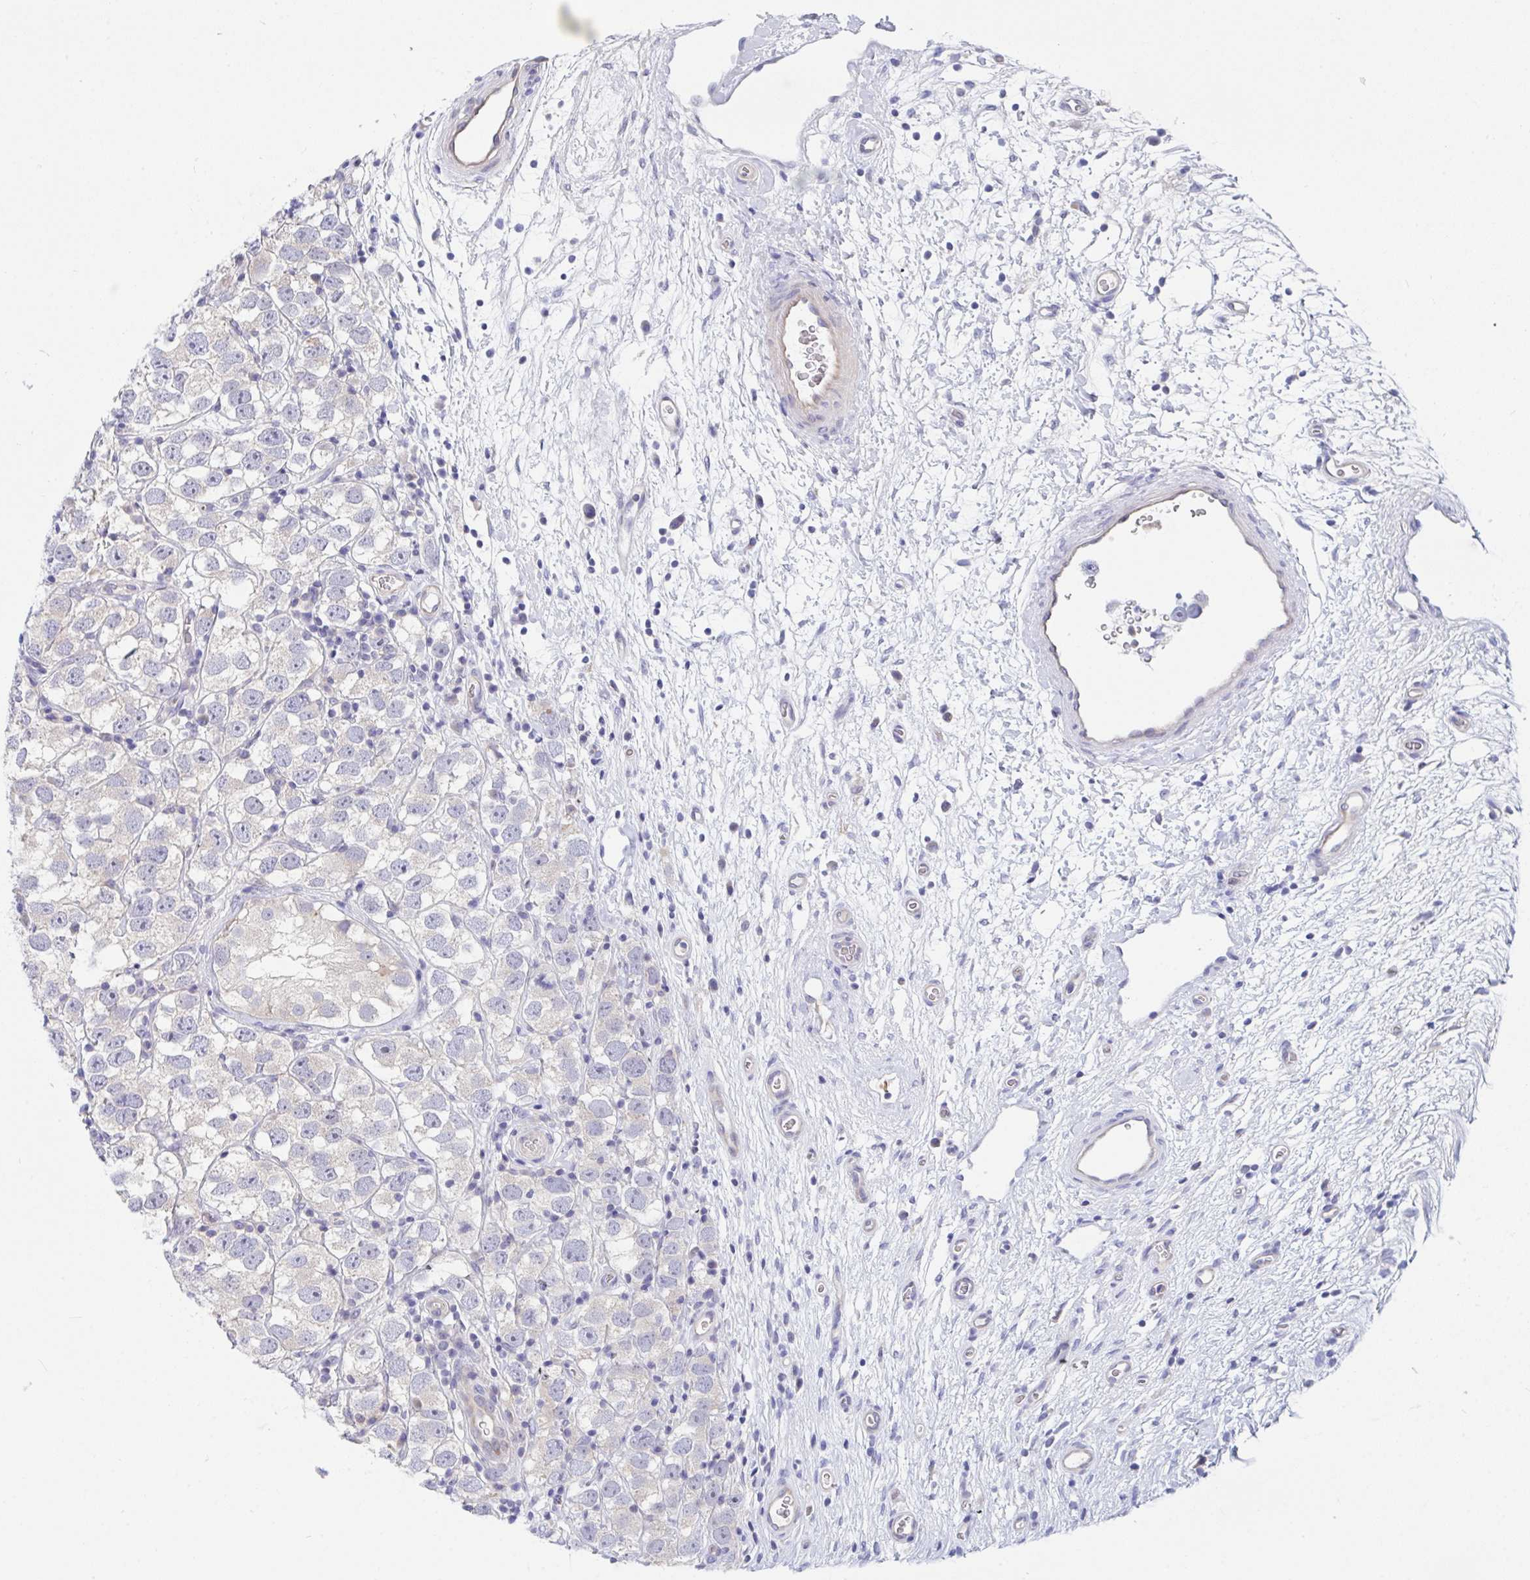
{"staining": {"intensity": "negative", "quantity": "none", "location": "none"}, "tissue": "testis cancer", "cell_type": "Tumor cells", "image_type": "cancer", "snomed": [{"axis": "morphology", "description": "Seminoma, NOS"}, {"axis": "topography", "description": "Testis"}], "caption": "This is an immunohistochemistry photomicrograph of human testis cancer. There is no positivity in tumor cells.", "gene": "P2RX3", "patient": {"sex": "male", "age": 26}}